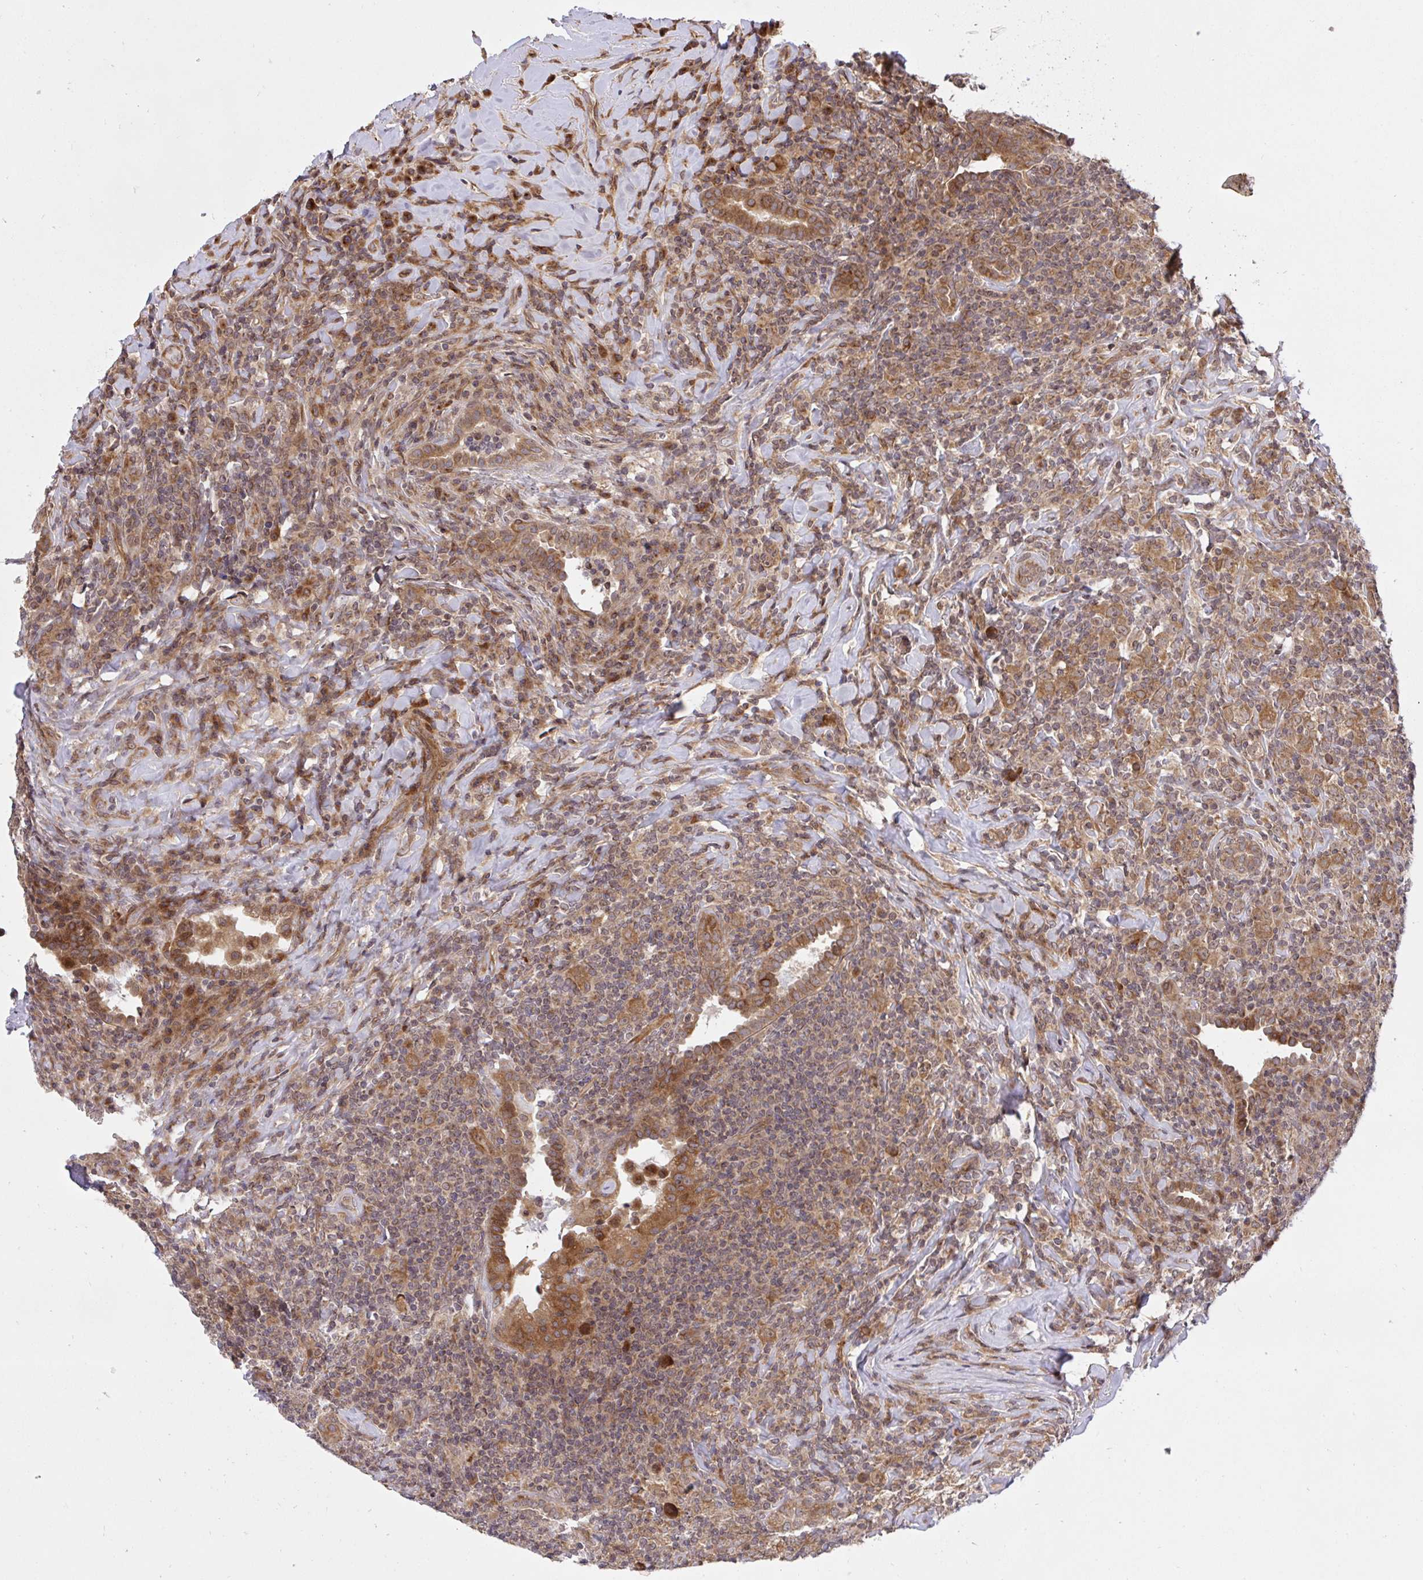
{"staining": {"intensity": "moderate", "quantity": ">75%", "location": "cytoplasmic/membranous"}, "tissue": "lymphoma", "cell_type": "Tumor cells", "image_type": "cancer", "snomed": [{"axis": "morphology", "description": "Hodgkin's disease, NOS"}, {"axis": "topography", "description": "Lung"}], "caption": "Immunohistochemical staining of human lymphoma displays medium levels of moderate cytoplasmic/membranous protein positivity in about >75% of tumor cells. (brown staining indicates protein expression, while blue staining denotes nuclei).", "gene": "ERI1", "patient": {"sex": "male", "age": 17}}